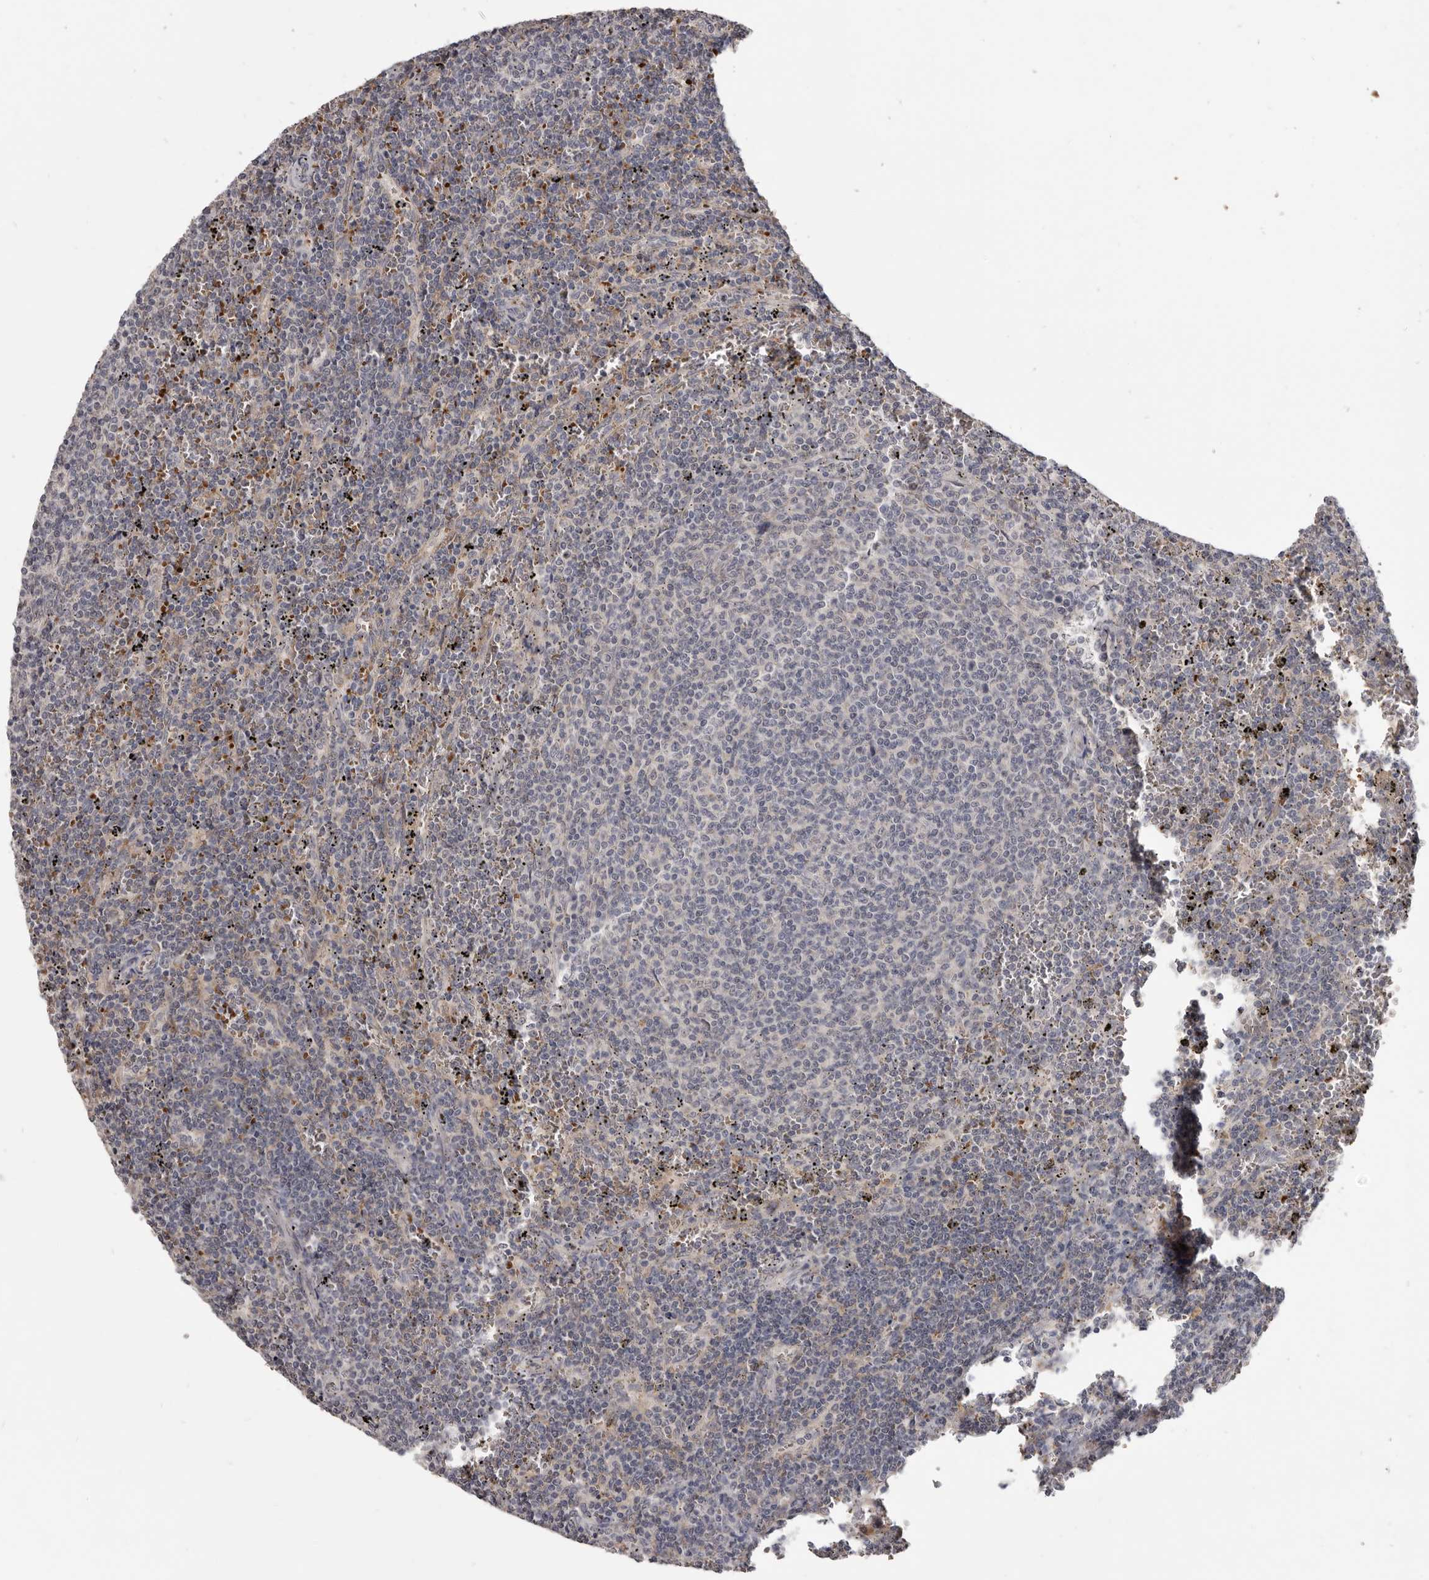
{"staining": {"intensity": "negative", "quantity": "none", "location": "none"}, "tissue": "lymphoma", "cell_type": "Tumor cells", "image_type": "cancer", "snomed": [{"axis": "morphology", "description": "Malignant lymphoma, non-Hodgkin's type, Low grade"}, {"axis": "topography", "description": "Spleen"}], "caption": "The immunohistochemistry (IHC) image has no significant expression in tumor cells of lymphoma tissue.", "gene": "NENF", "patient": {"sex": "female", "age": 50}}